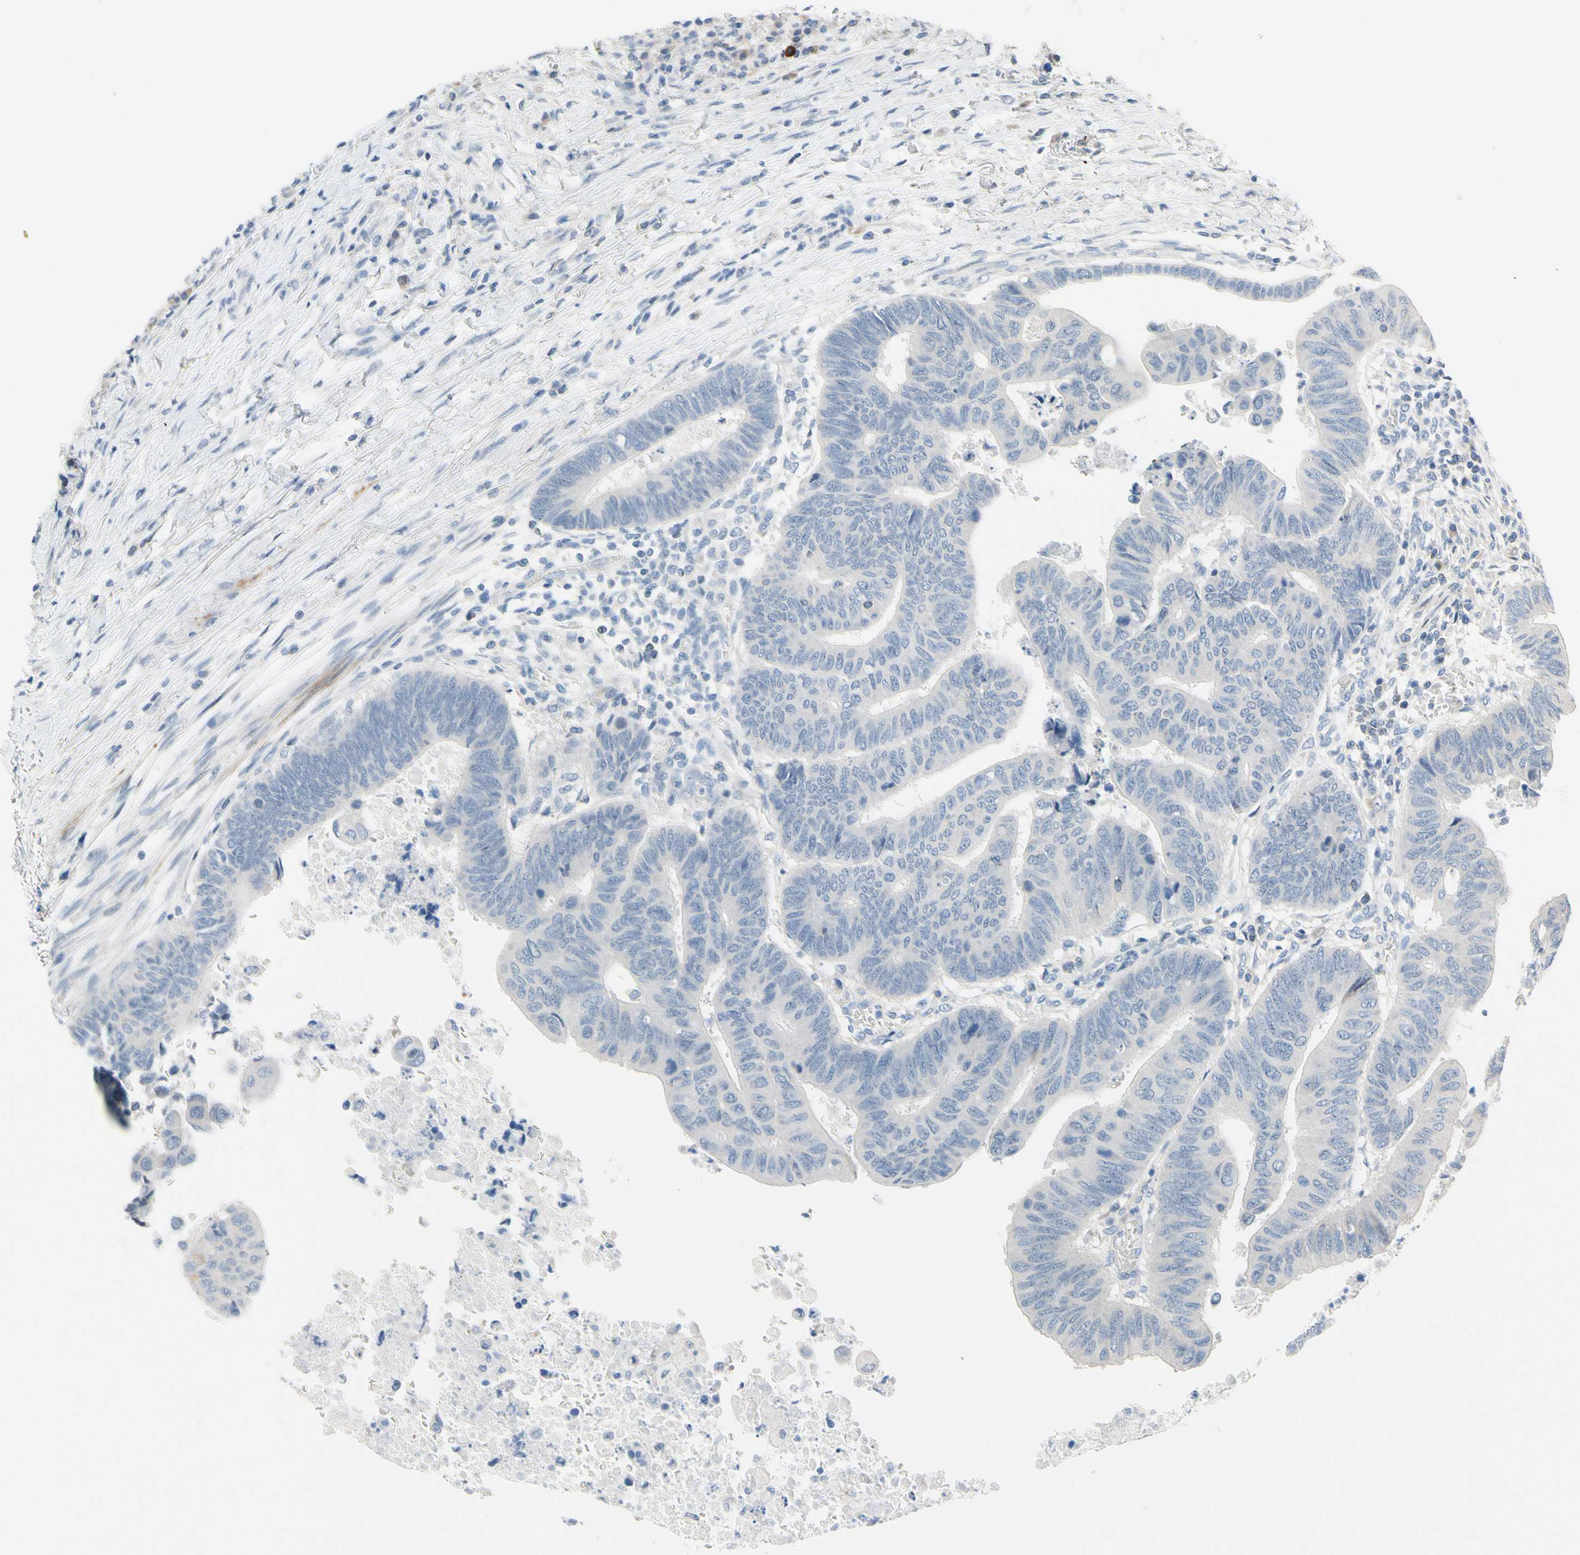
{"staining": {"intensity": "negative", "quantity": "none", "location": "none"}, "tissue": "colorectal cancer", "cell_type": "Tumor cells", "image_type": "cancer", "snomed": [{"axis": "morphology", "description": "Normal tissue, NOS"}, {"axis": "morphology", "description": "Adenocarcinoma, NOS"}, {"axis": "topography", "description": "Rectum"}, {"axis": "topography", "description": "Peripheral nerve tissue"}], "caption": "The micrograph reveals no staining of tumor cells in adenocarcinoma (colorectal). (DAB immunohistochemistry visualized using brightfield microscopy, high magnification).", "gene": "SLC27A6", "patient": {"sex": "male", "age": 92}}